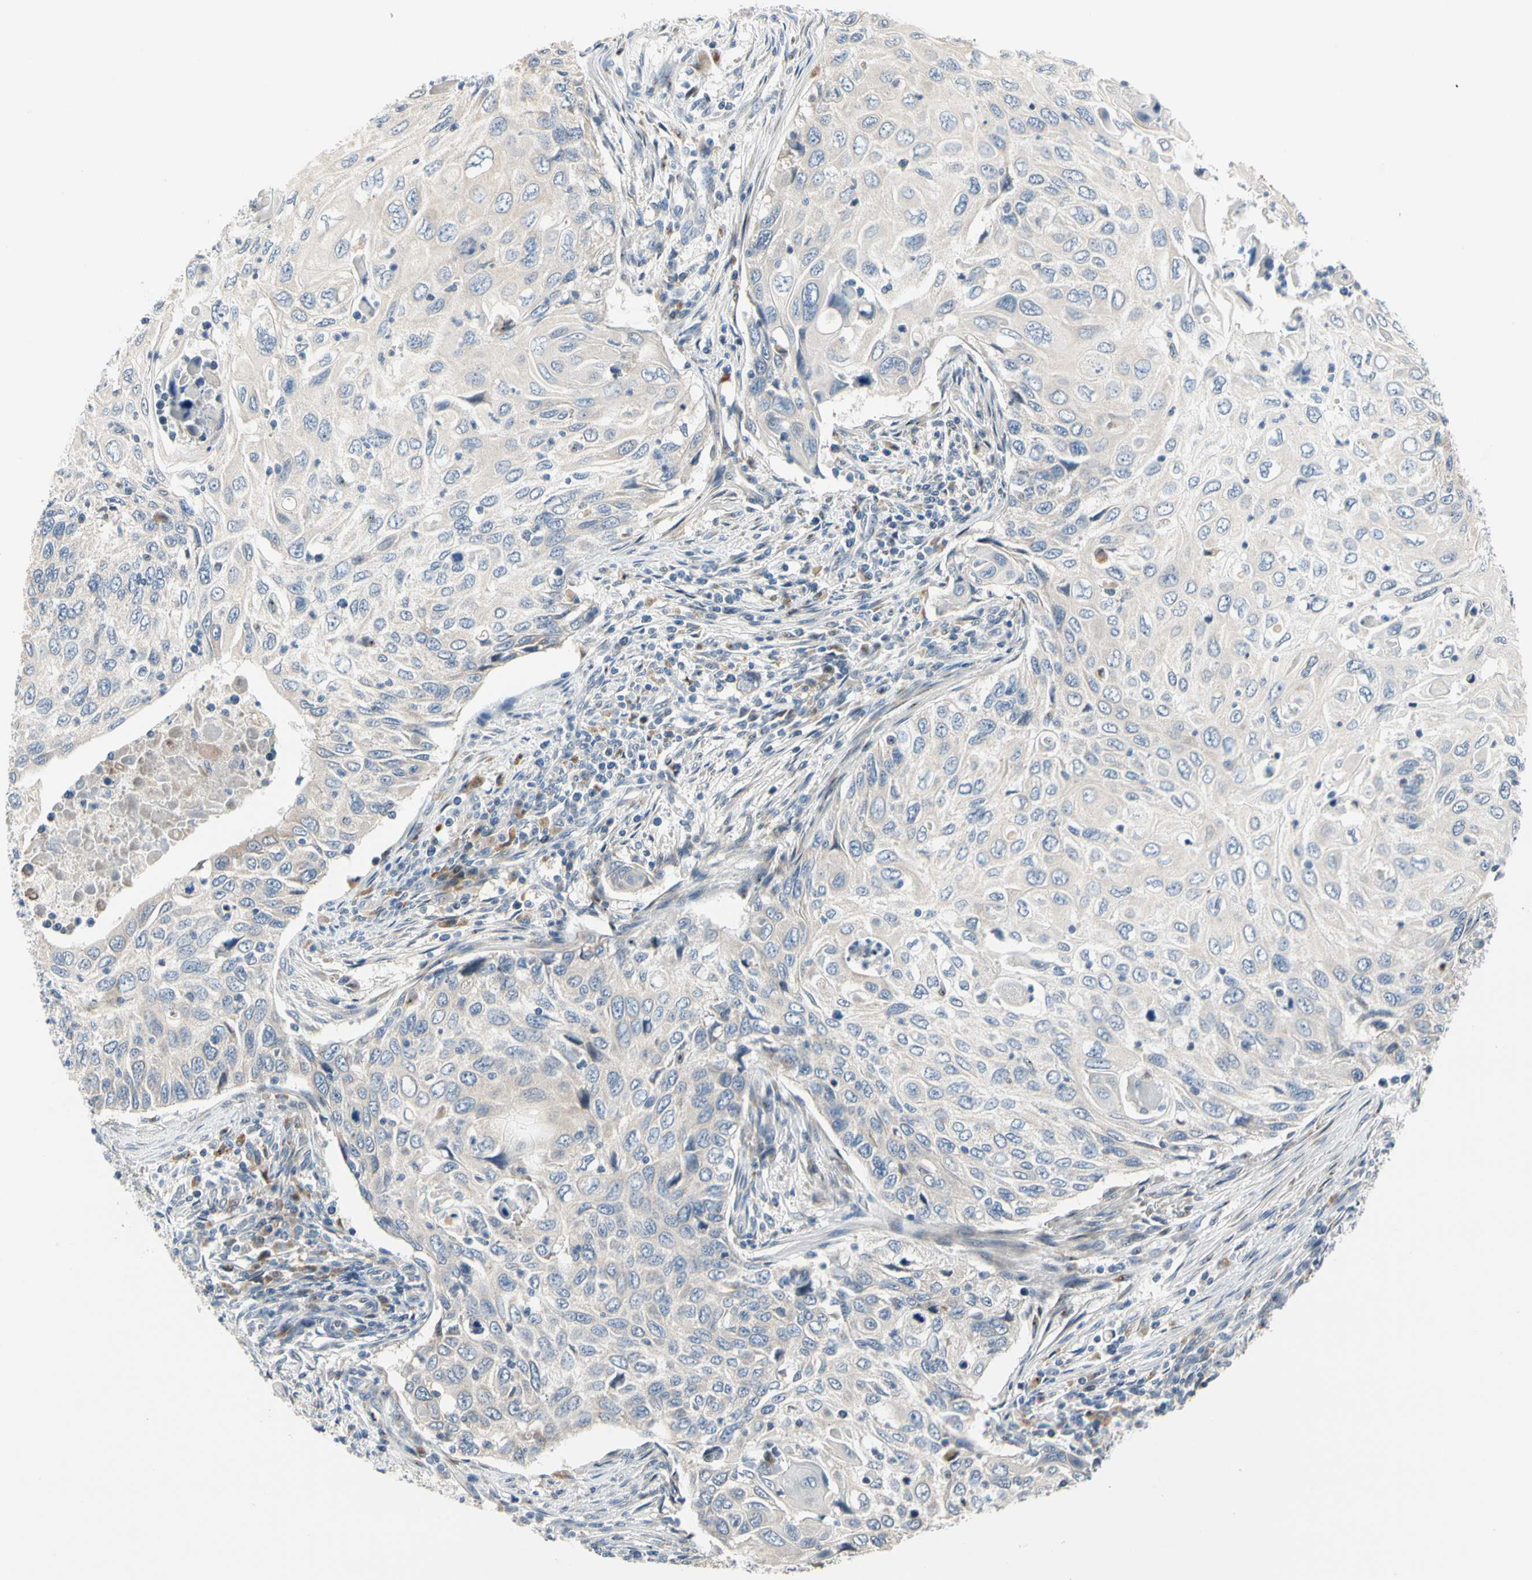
{"staining": {"intensity": "negative", "quantity": "none", "location": "none"}, "tissue": "cervical cancer", "cell_type": "Tumor cells", "image_type": "cancer", "snomed": [{"axis": "morphology", "description": "Squamous cell carcinoma, NOS"}, {"axis": "topography", "description": "Cervix"}], "caption": "Immunohistochemical staining of cervical squamous cell carcinoma reveals no significant staining in tumor cells.", "gene": "NFASC", "patient": {"sex": "female", "age": 70}}